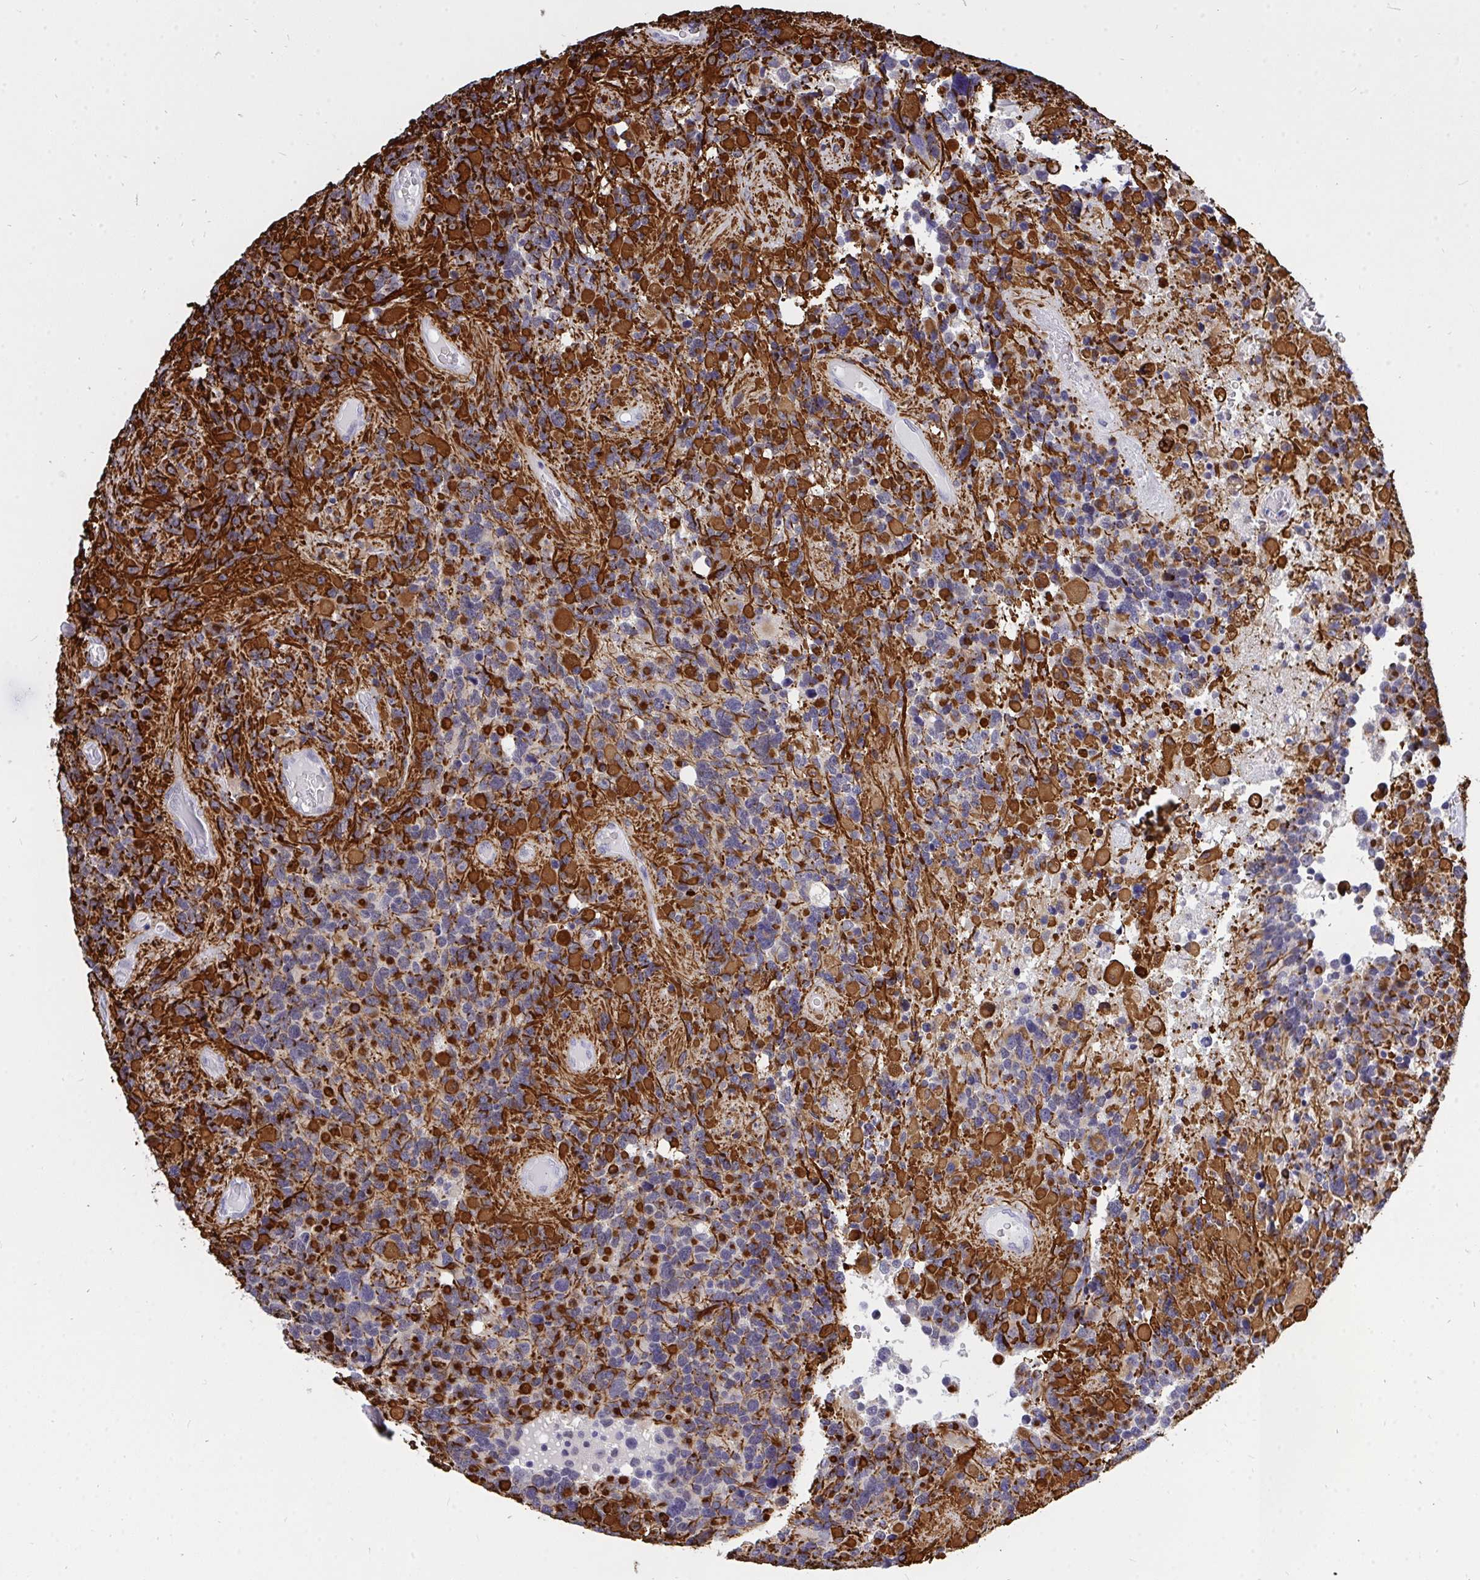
{"staining": {"intensity": "negative", "quantity": "none", "location": "none"}, "tissue": "glioma", "cell_type": "Tumor cells", "image_type": "cancer", "snomed": [{"axis": "morphology", "description": "Glioma, malignant, High grade"}, {"axis": "topography", "description": "Brain"}], "caption": "The micrograph displays no staining of tumor cells in high-grade glioma (malignant).", "gene": "THOP1", "patient": {"sex": "female", "age": 40}}